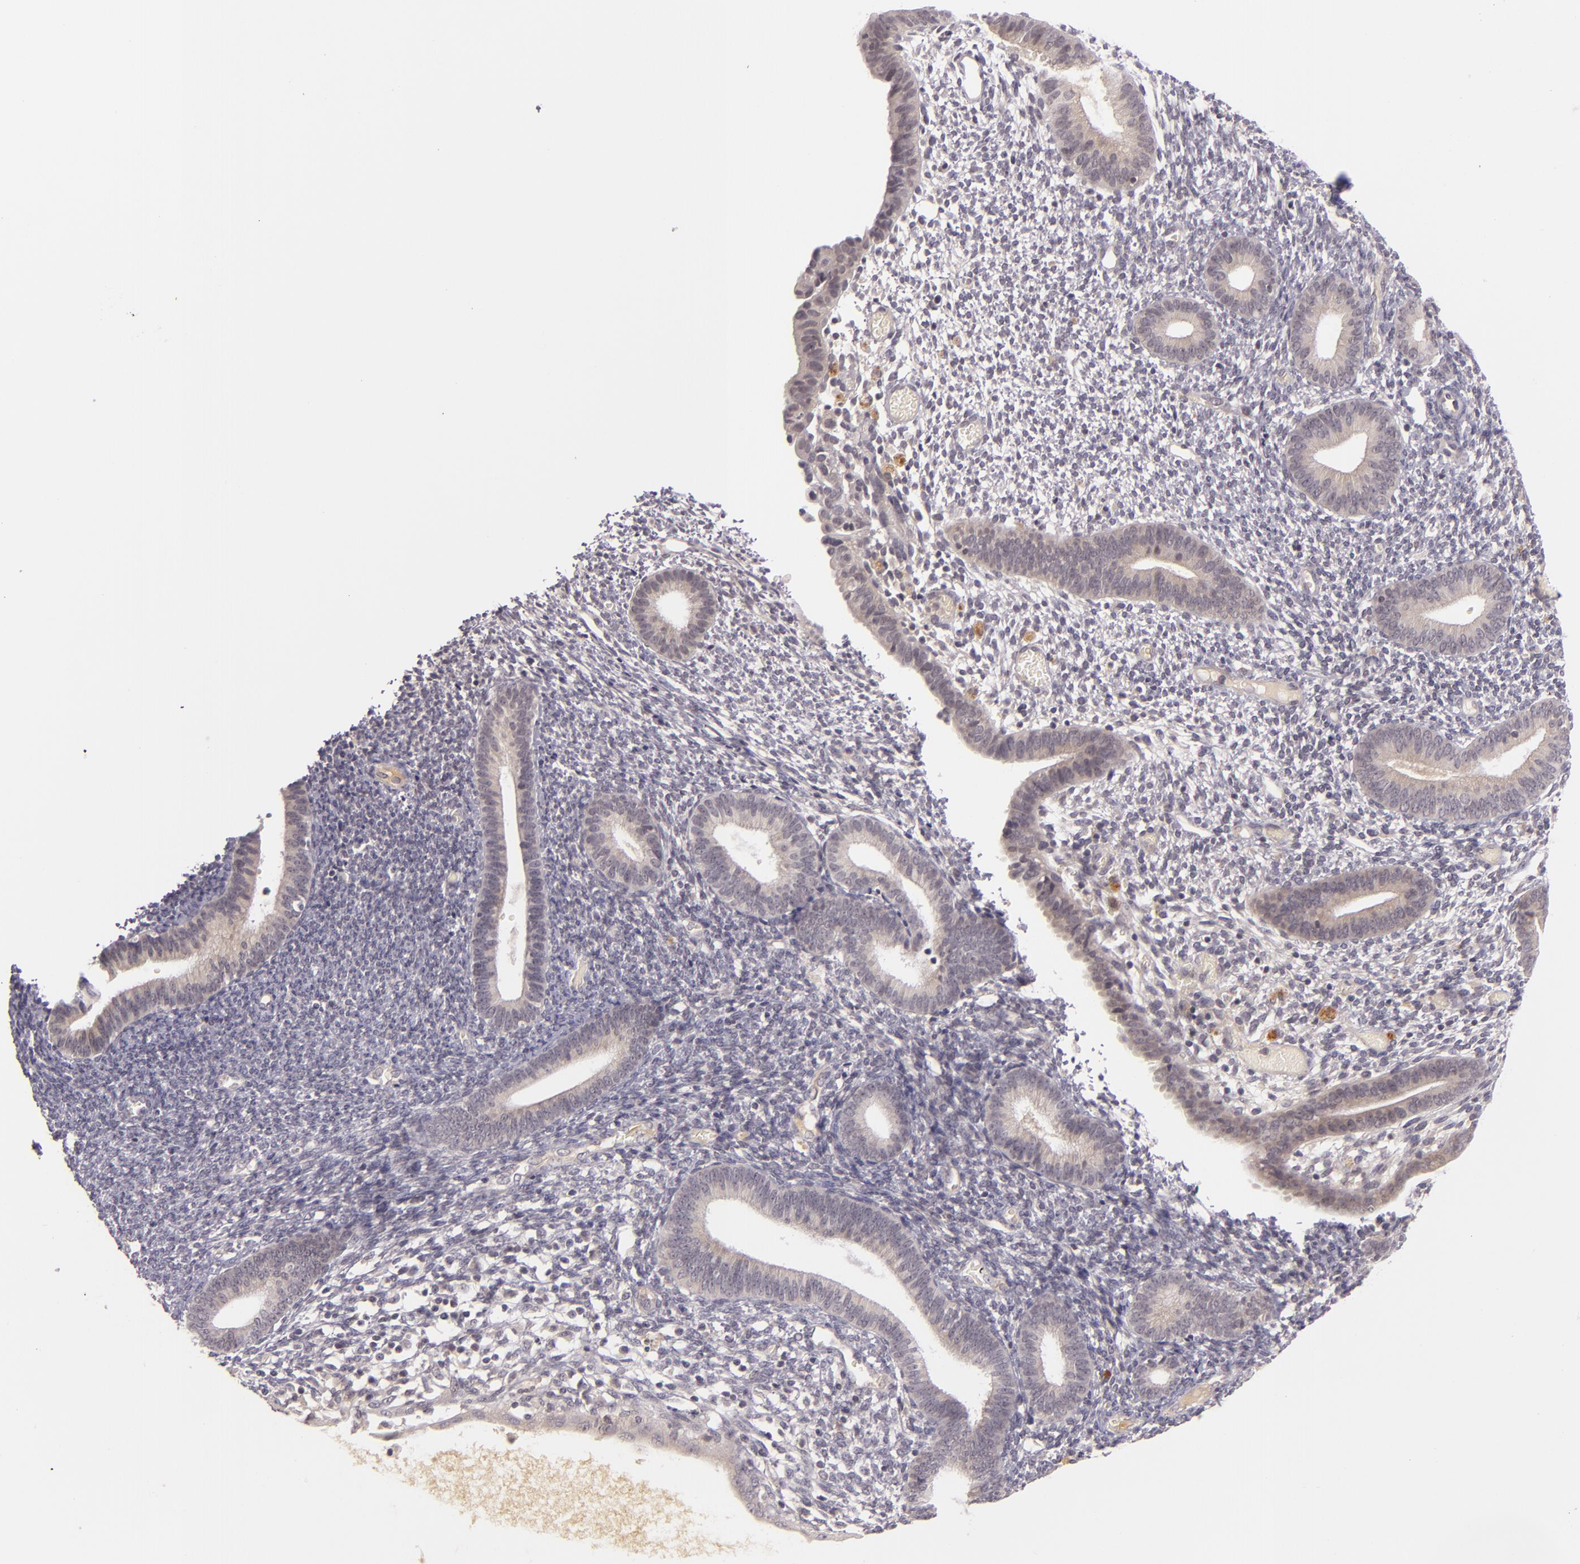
{"staining": {"intensity": "negative", "quantity": "none", "location": "none"}, "tissue": "endometrium", "cell_type": "Cells in endometrial stroma", "image_type": "normal", "snomed": [{"axis": "morphology", "description": "Normal tissue, NOS"}, {"axis": "topography", "description": "Smooth muscle"}, {"axis": "topography", "description": "Endometrium"}], "caption": "Immunohistochemistry (IHC) photomicrograph of normal endometrium: endometrium stained with DAB (3,3'-diaminobenzidine) exhibits no significant protein staining in cells in endometrial stroma.", "gene": "CASP8", "patient": {"sex": "female", "age": 57}}